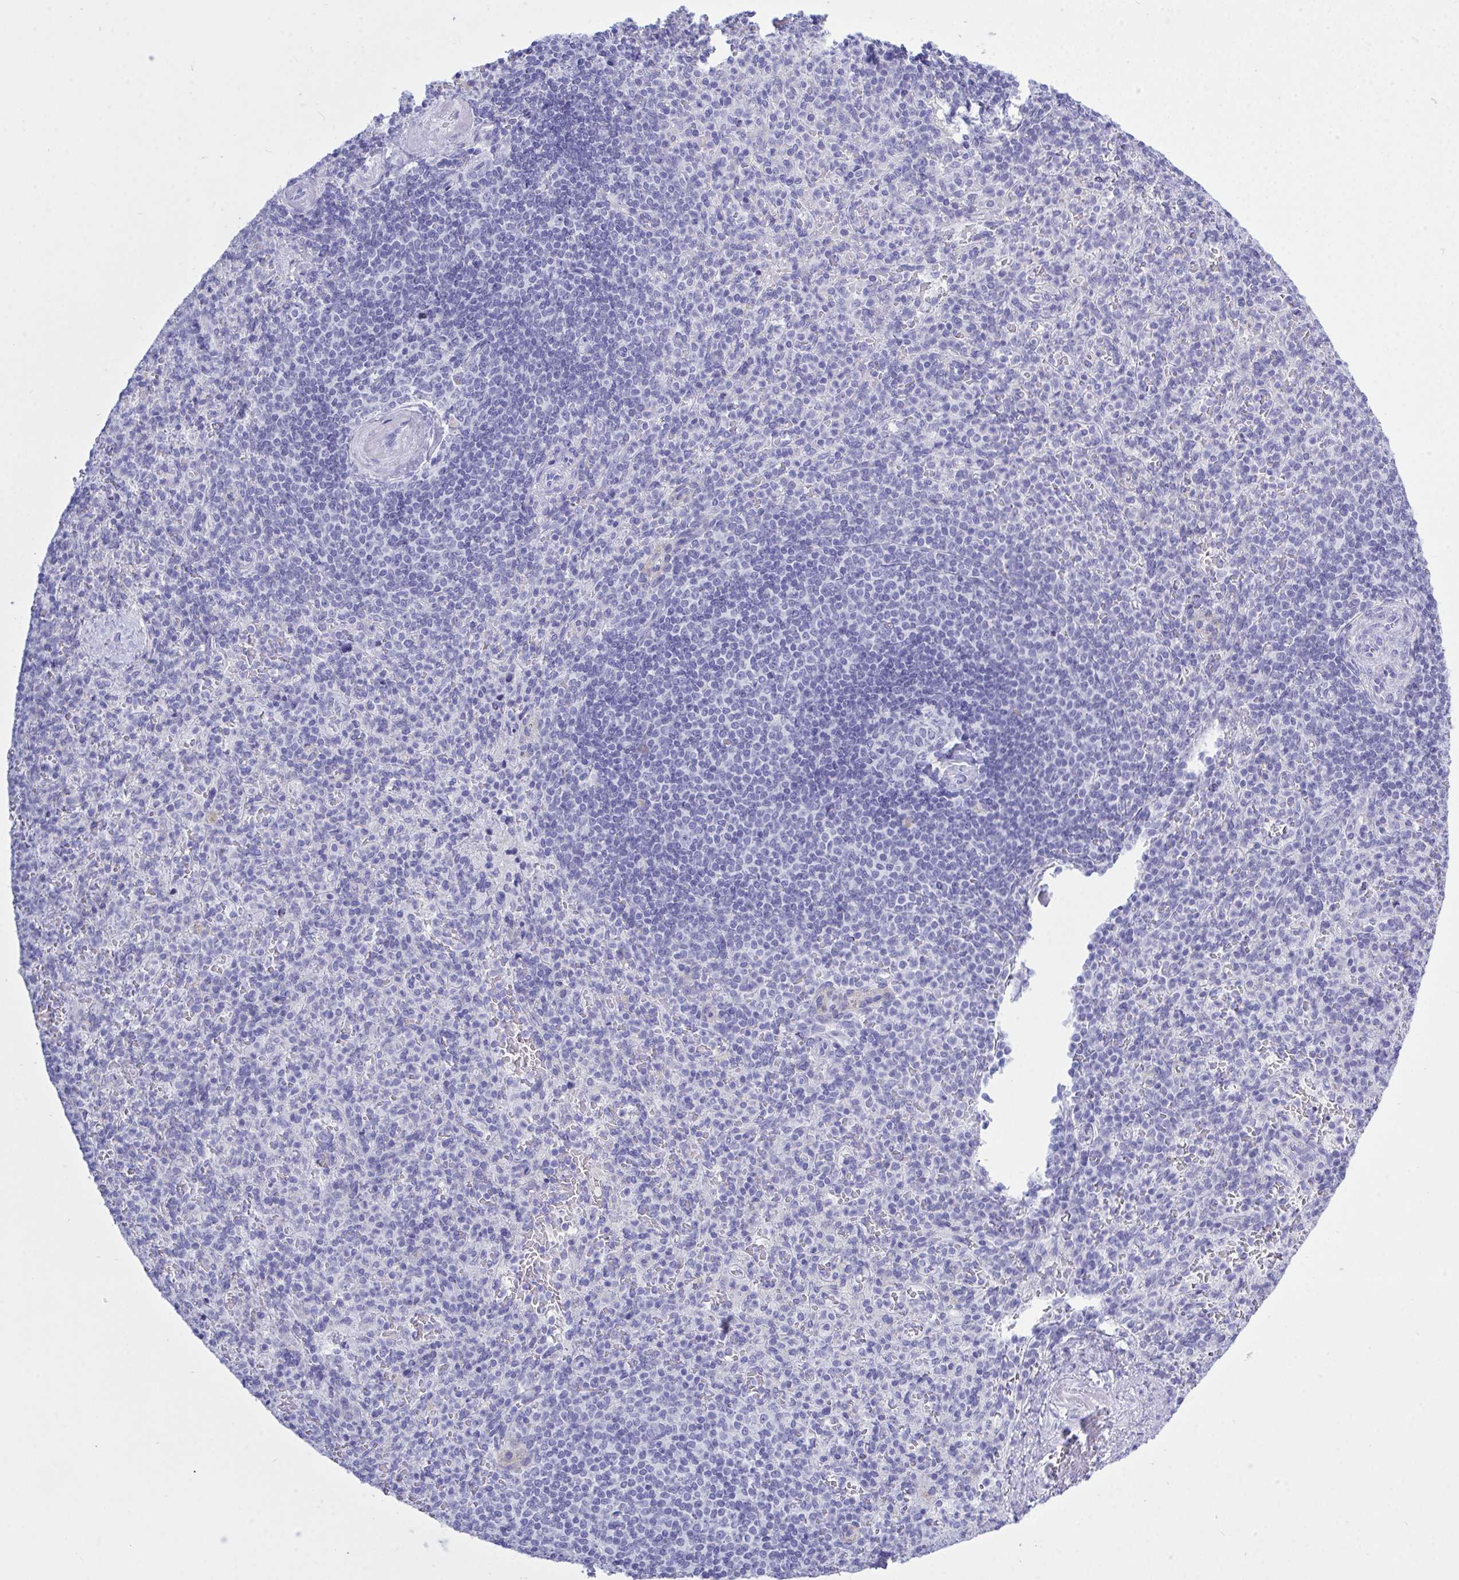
{"staining": {"intensity": "negative", "quantity": "none", "location": "none"}, "tissue": "spleen", "cell_type": "Cells in red pulp", "image_type": "normal", "snomed": [{"axis": "morphology", "description": "Normal tissue, NOS"}, {"axis": "topography", "description": "Spleen"}], "caption": "DAB immunohistochemical staining of normal spleen displays no significant staining in cells in red pulp. Nuclei are stained in blue.", "gene": "GLB1L2", "patient": {"sex": "female", "age": 74}}